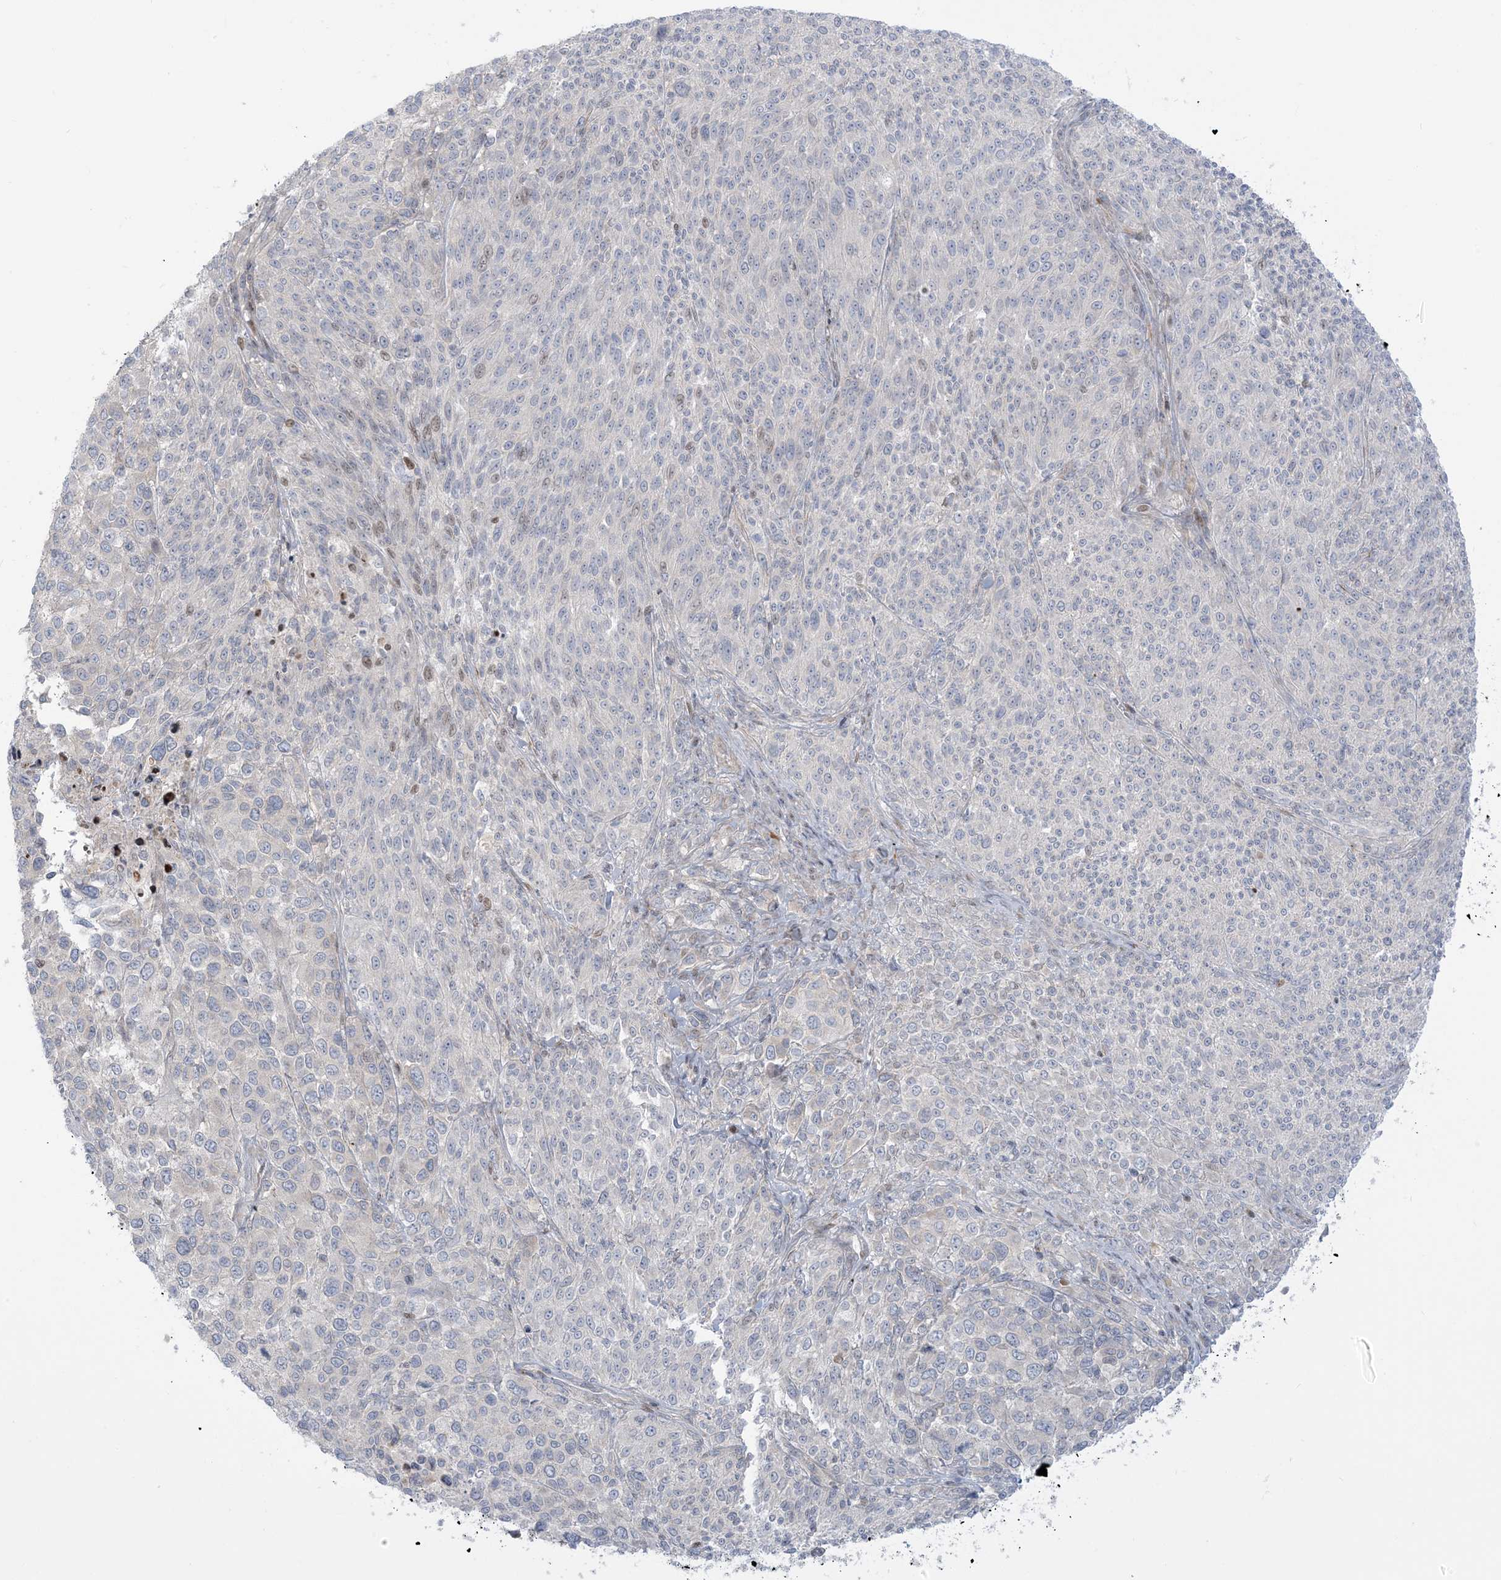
{"staining": {"intensity": "negative", "quantity": "none", "location": "none"}, "tissue": "melanoma", "cell_type": "Tumor cells", "image_type": "cancer", "snomed": [{"axis": "morphology", "description": "Malignant melanoma, NOS"}, {"axis": "topography", "description": "Skin of trunk"}], "caption": "High magnification brightfield microscopy of malignant melanoma stained with DAB (brown) and counterstained with hematoxylin (blue): tumor cells show no significant expression. (DAB (3,3'-diaminobenzidine) IHC with hematoxylin counter stain).", "gene": "AFTPH", "patient": {"sex": "male", "age": 71}}